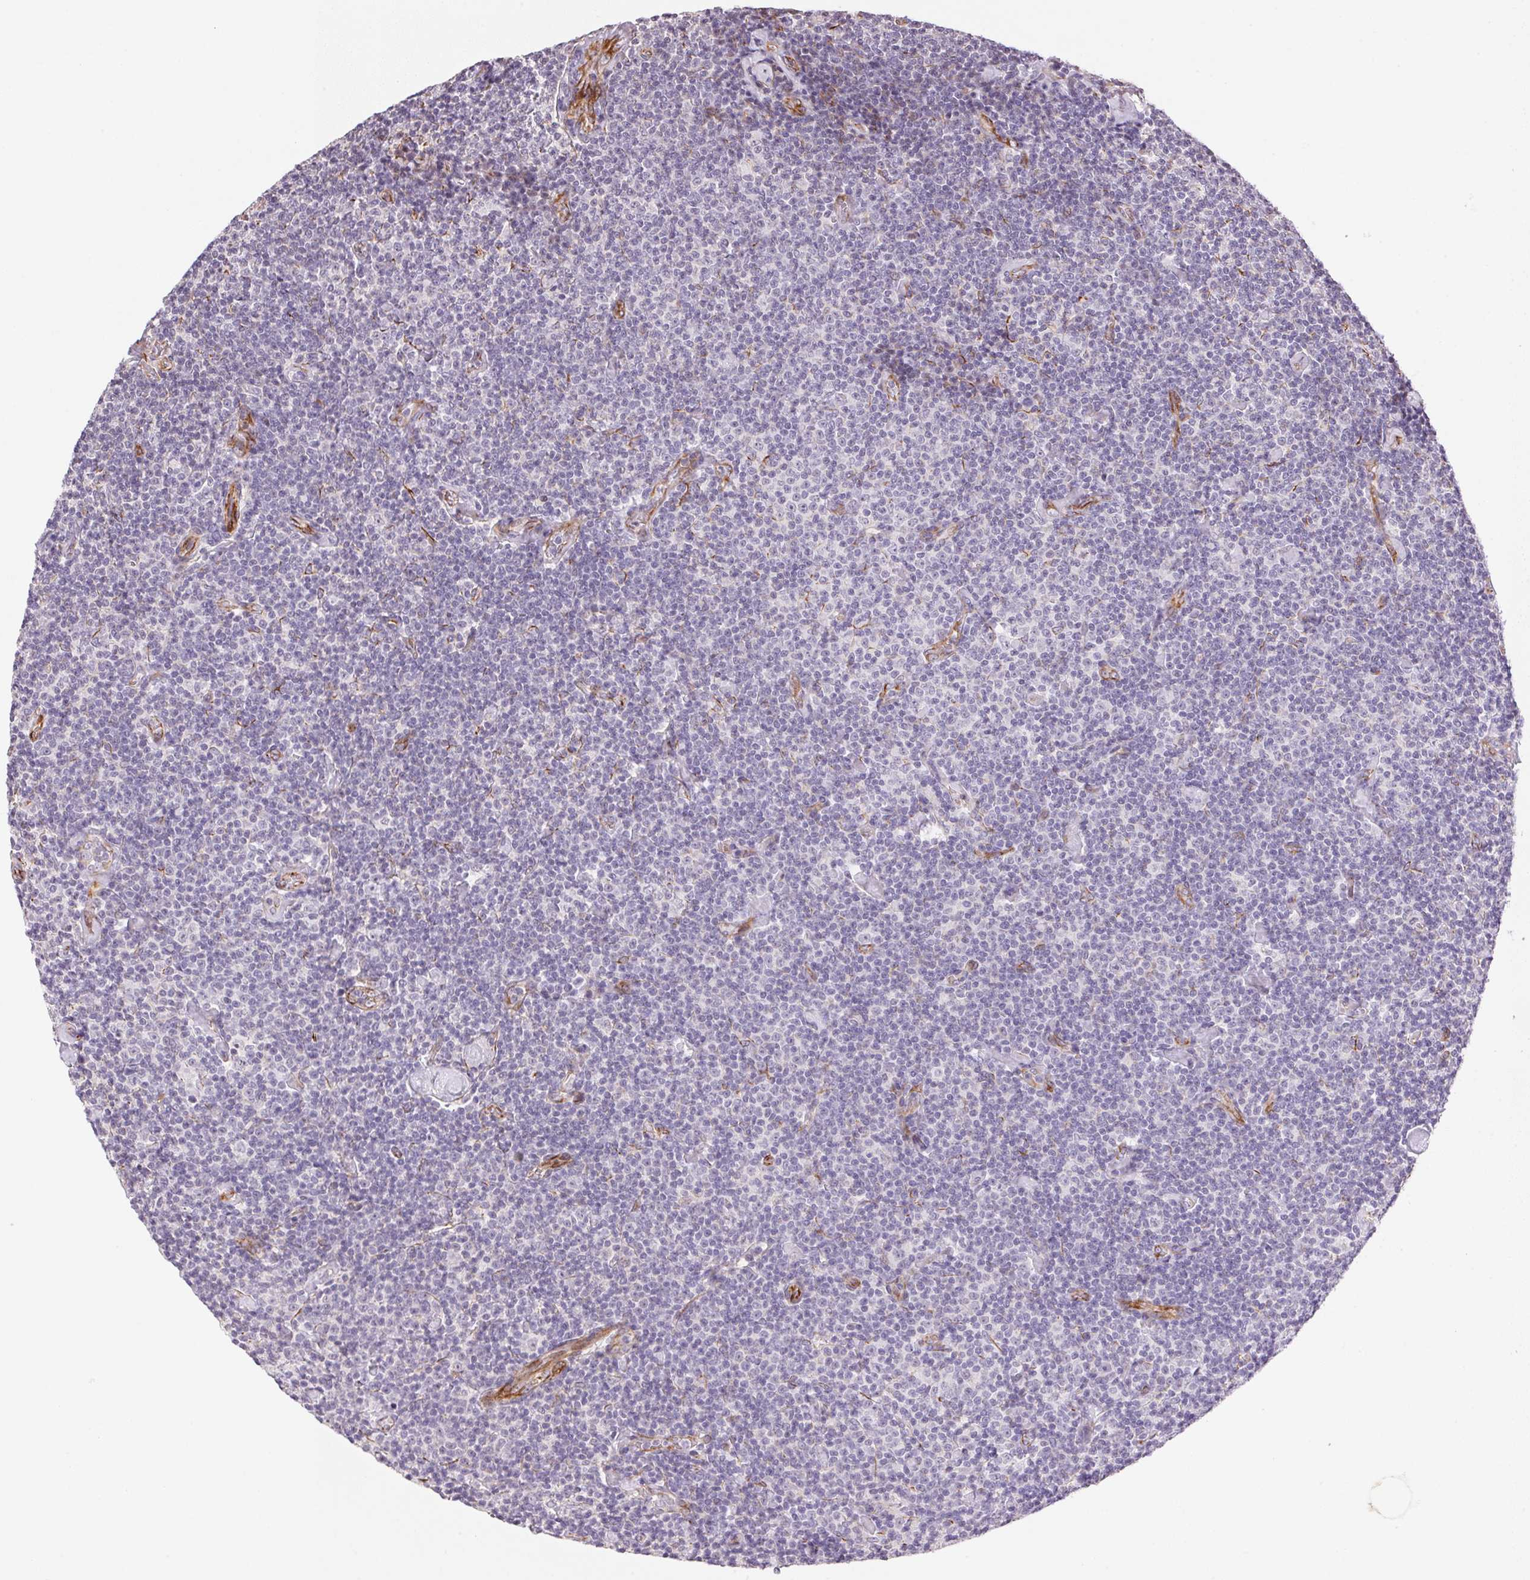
{"staining": {"intensity": "negative", "quantity": "none", "location": "none"}, "tissue": "lymphoma", "cell_type": "Tumor cells", "image_type": "cancer", "snomed": [{"axis": "morphology", "description": "Malignant lymphoma, non-Hodgkin's type, Low grade"}, {"axis": "topography", "description": "Lymph node"}], "caption": "There is no significant staining in tumor cells of lymphoma.", "gene": "GYG2", "patient": {"sex": "male", "age": 81}}